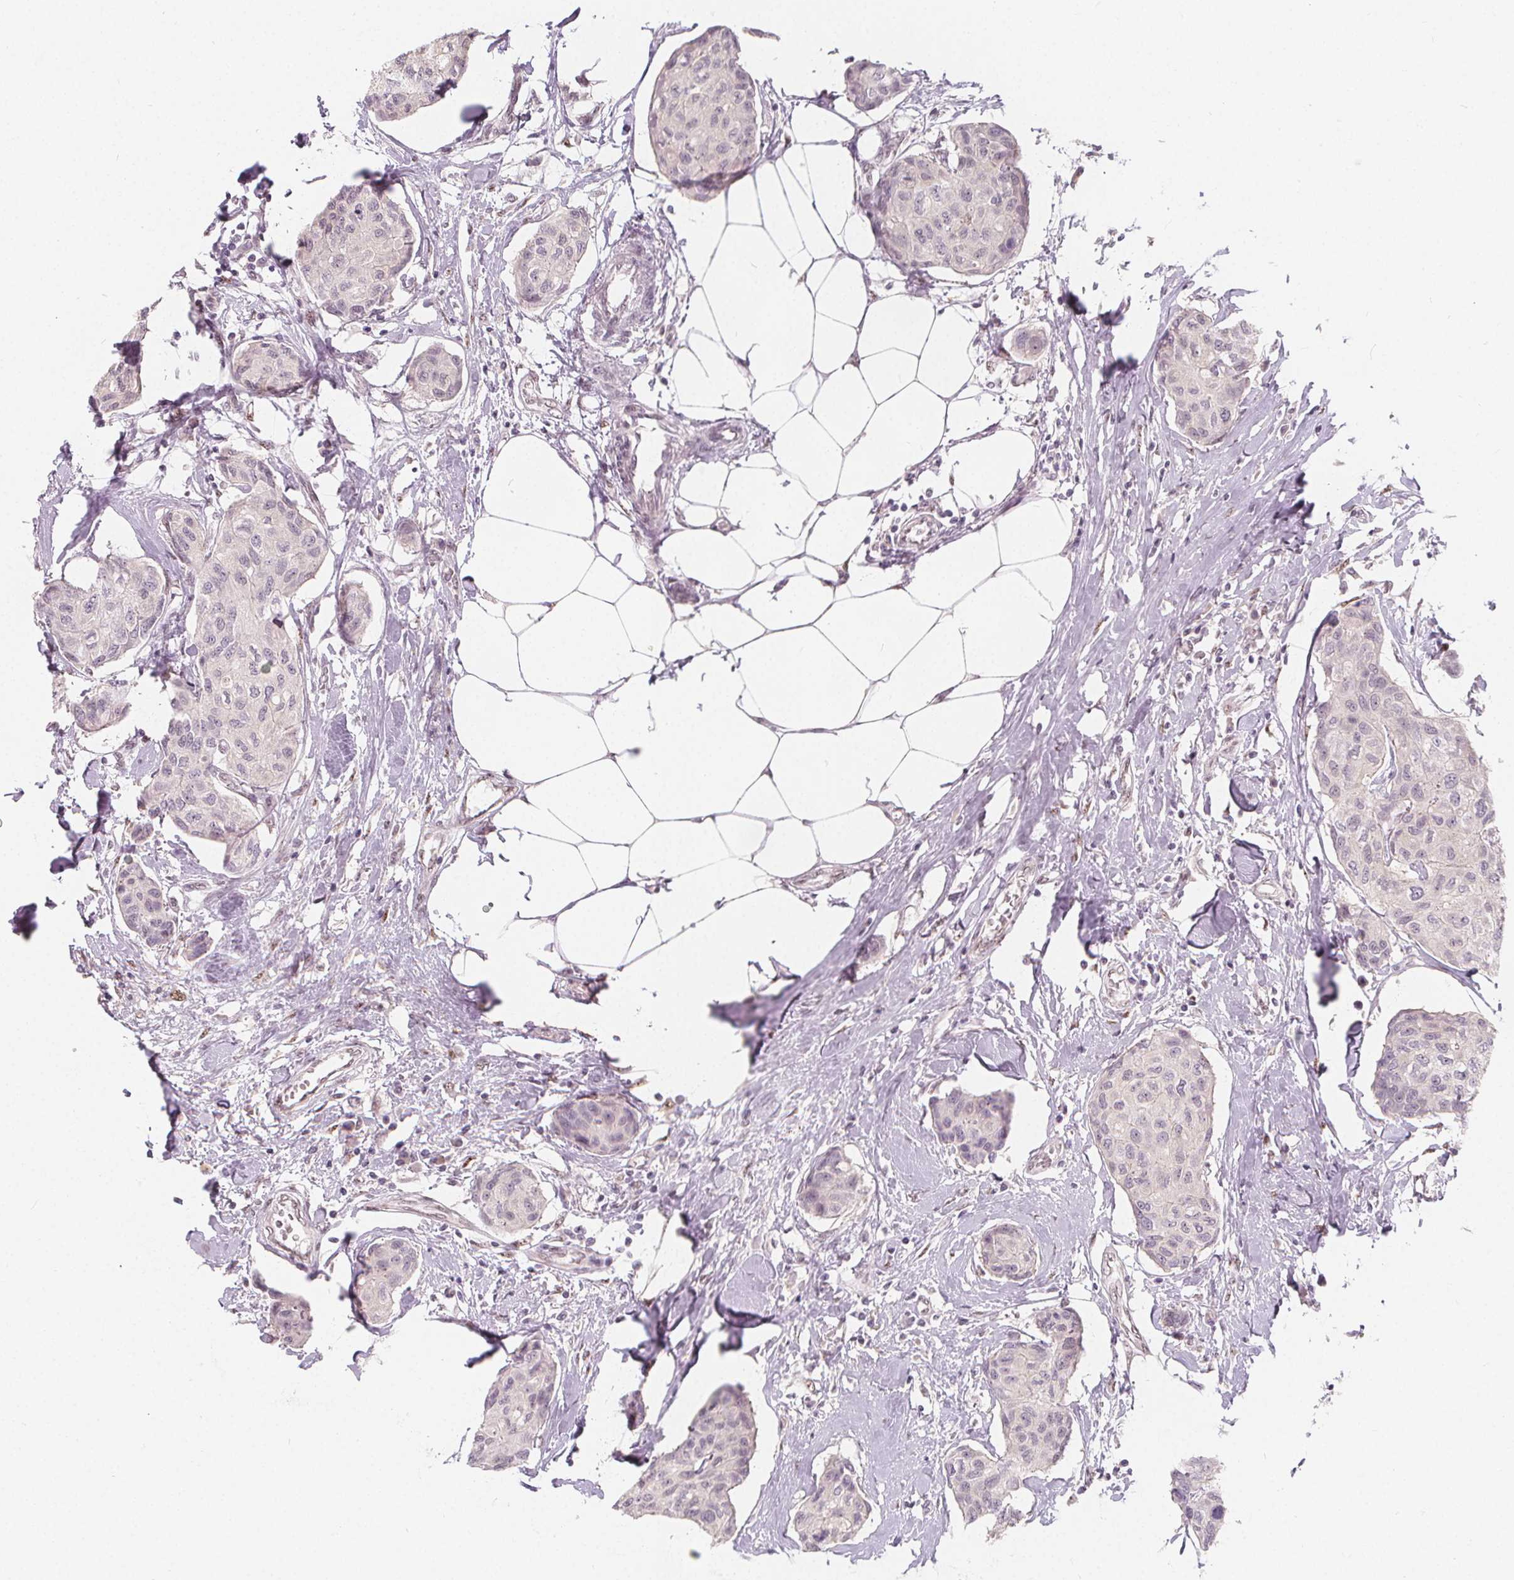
{"staining": {"intensity": "negative", "quantity": "none", "location": "none"}, "tissue": "breast cancer", "cell_type": "Tumor cells", "image_type": "cancer", "snomed": [{"axis": "morphology", "description": "Duct carcinoma"}, {"axis": "topography", "description": "Breast"}], "caption": "Histopathology image shows no significant protein expression in tumor cells of breast intraductal carcinoma. Brightfield microscopy of immunohistochemistry stained with DAB (brown) and hematoxylin (blue), captured at high magnification.", "gene": "DRC3", "patient": {"sex": "female", "age": 80}}